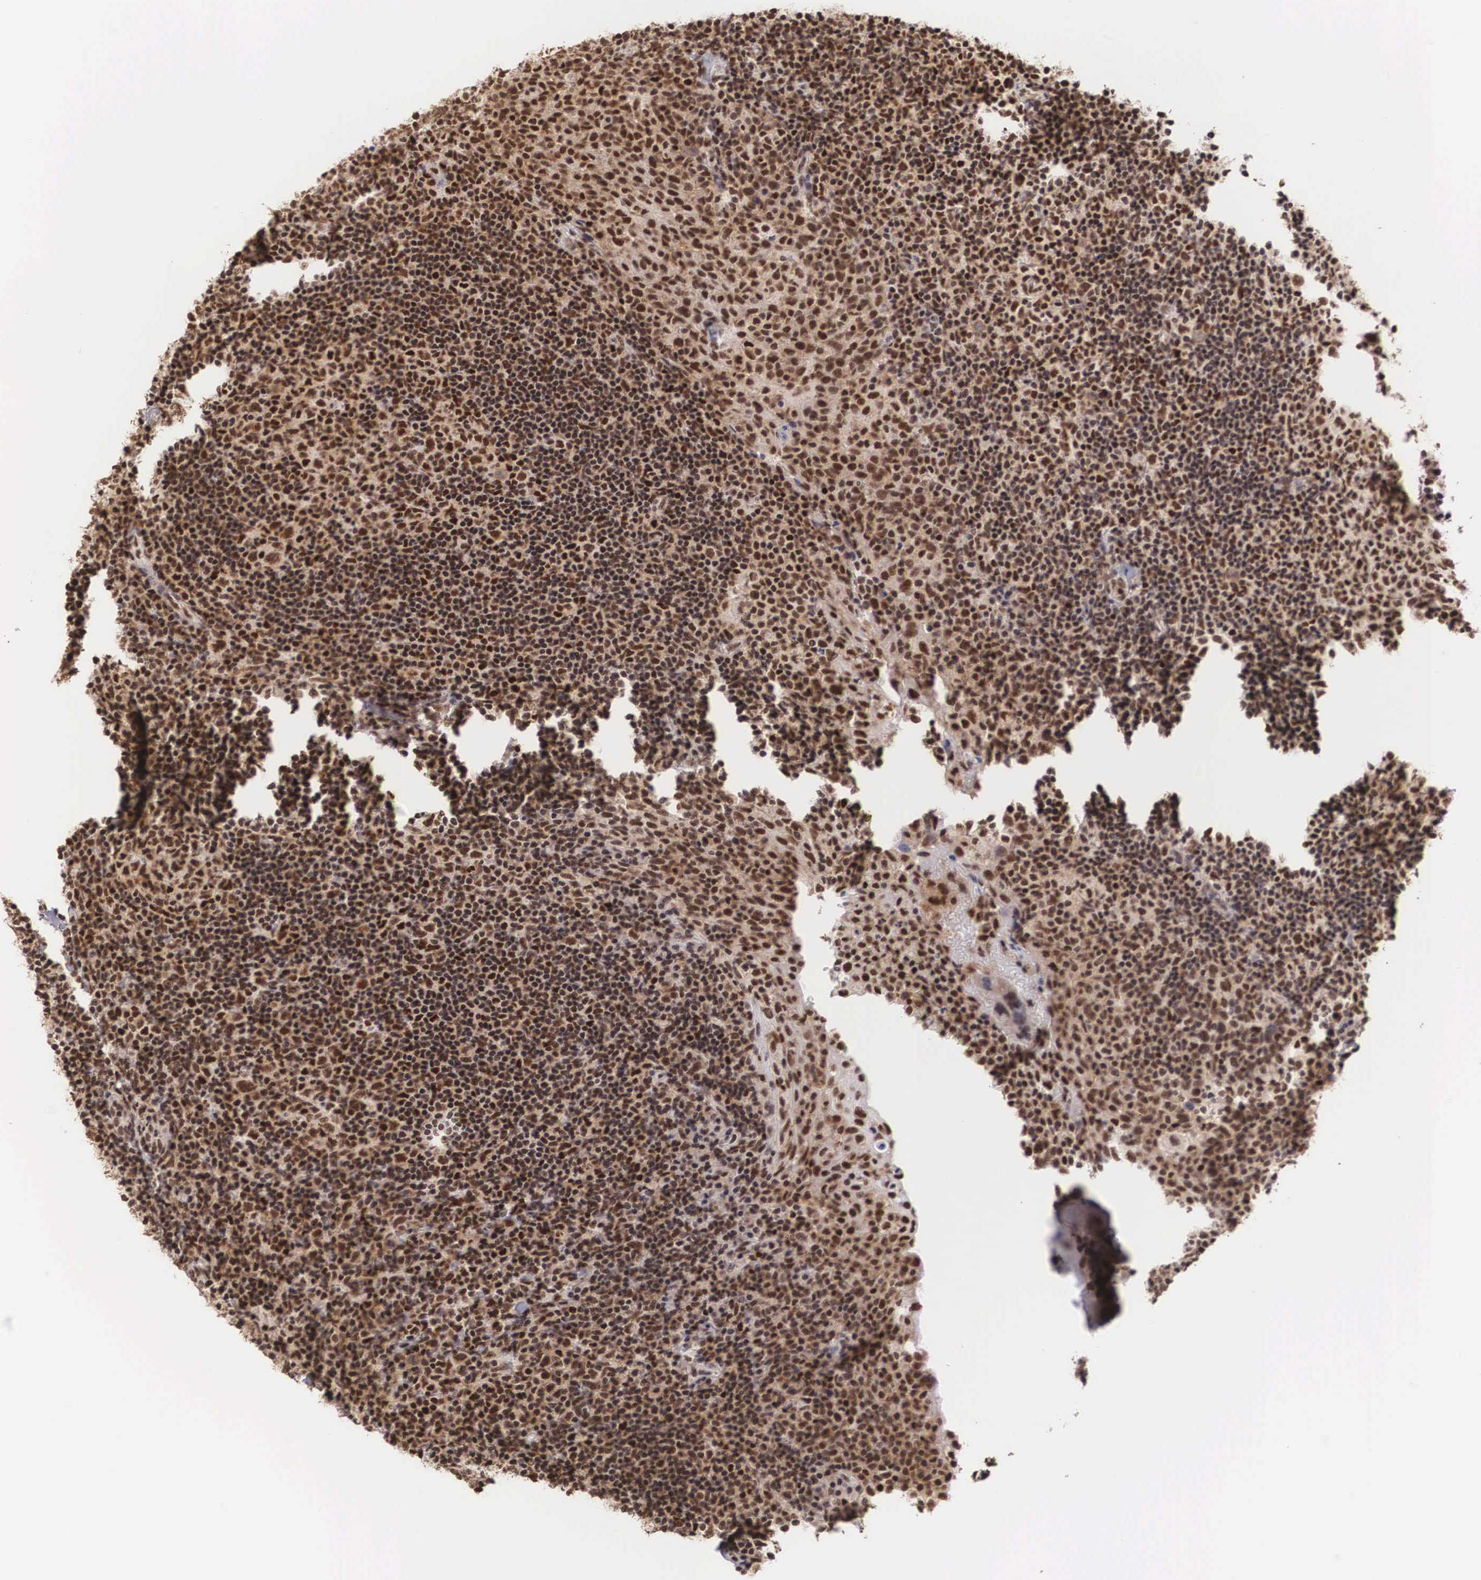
{"staining": {"intensity": "strong", "quantity": ">75%", "location": "nuclear"}, "tissue": "tonsil", "cell_type": "Germinal center cells", "image_type": "normal", "snomed": [{"axis": "morphology", "description": "Normal tissue, NOS"}, {"axis": "topography", "description": "Tonsil"}], "caption": "Immunohistochemistry (DAB) staining of normal tonsil exhibits strong nuclear protein positivity in about >75% of germinal center cells.", "gene": "HTATSF1", "patient": {"sex": "female", "age": 3}}